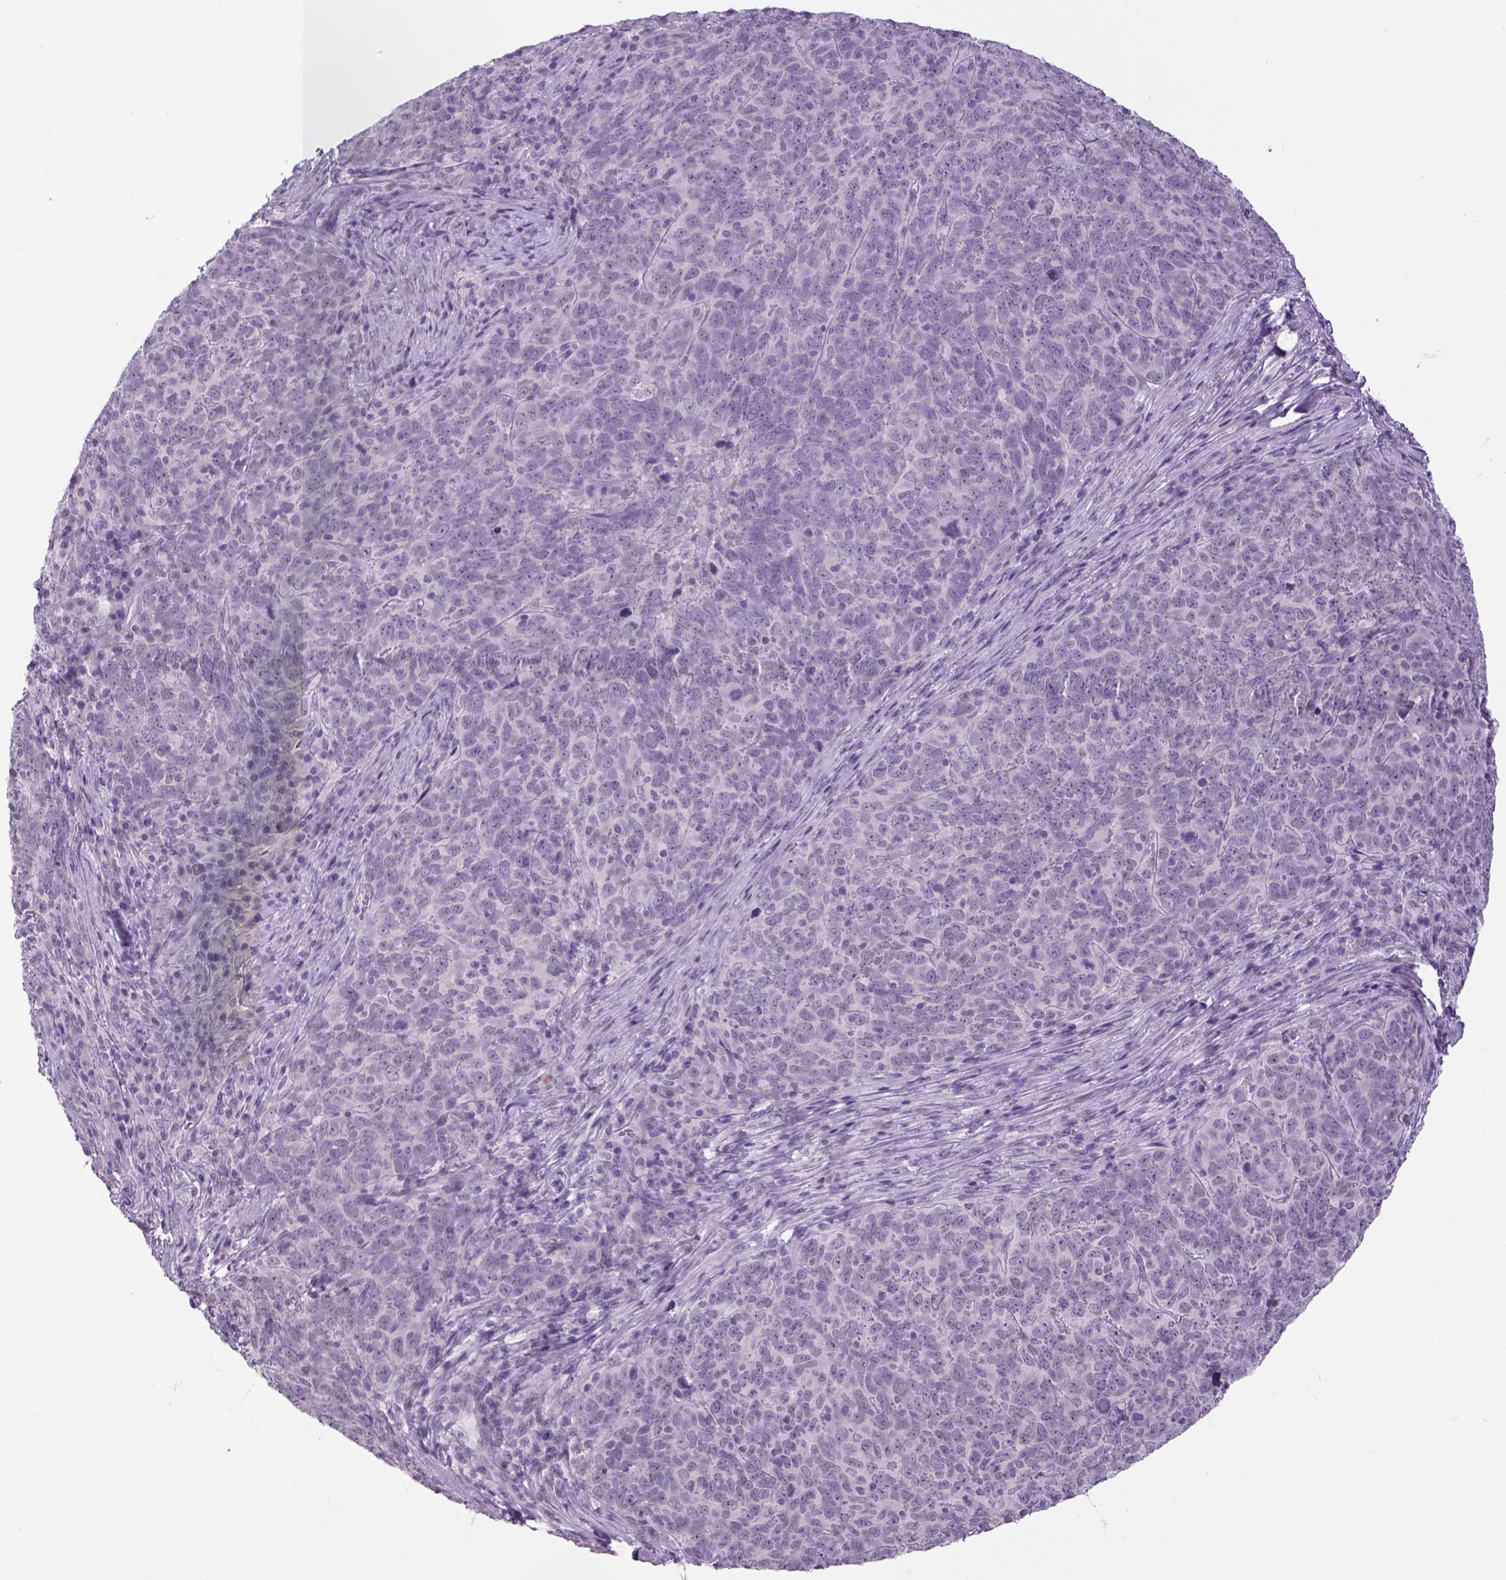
{"staining": {"intensity": "negative", "quantity": "none", "location": "none"}, "tissue": "skin cancer", "cell_type": "Tumor cells", "image_type": "cancer", "snomed": [{"axis": "morphology", "description": "Squamous cell carcinoma, NOS"}, {"axis": "topography", "description": "Skin"}, {"axis": "topography", "description": "Anal"}], "caption": "The micrograph exhibits no significant staining in tumor cells of skin cancer. (DAB immunohistochemistry visualized using brightfield microscopy, high magnification).", "gene": "DBH", "patient": {"sex": "female", "age": 51}}